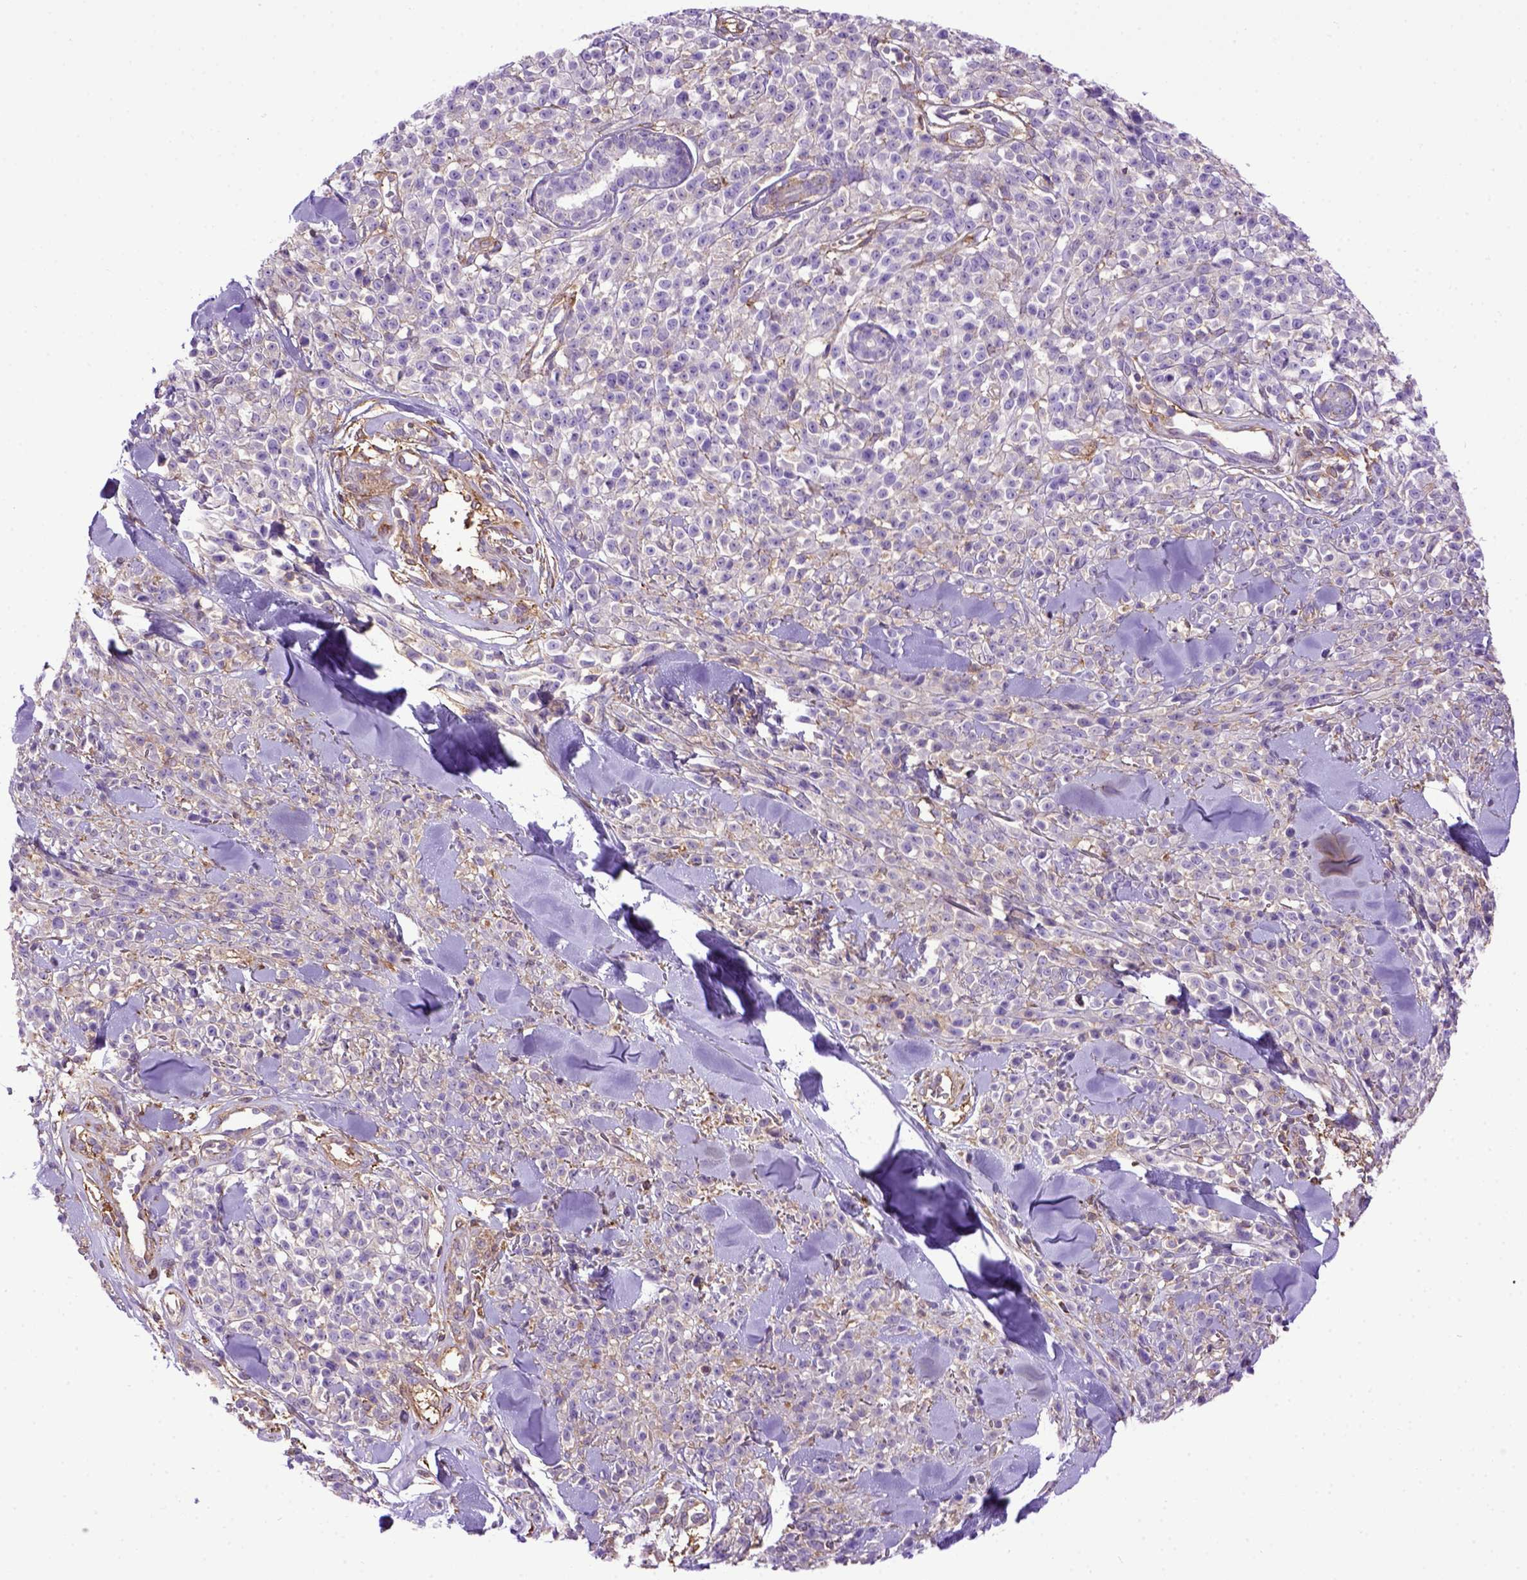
{"staining": {"intensity": "negative", "quantity": "none", "location": "none"}, "tissue": "melanoma", "cell_type": "Tumor cells", "image_type": "cancer", "snomed": [{"axis": "morphology", "description": "Malignant melanoma, NOS"}, {"axis": "topography", "description": "Skin"}, {"axis": "topography", "description": "Skin of trunk"}], "caption": "Immunohistochemistry (IHC) histopathology image of neoplastic tissue: melanoma stained with DAB (3,3'-diaminobenzidine) reveals no significant protein expression in tumor cells.", "gene": "MVP", "patient": {"sex": "male", "age": 74}}